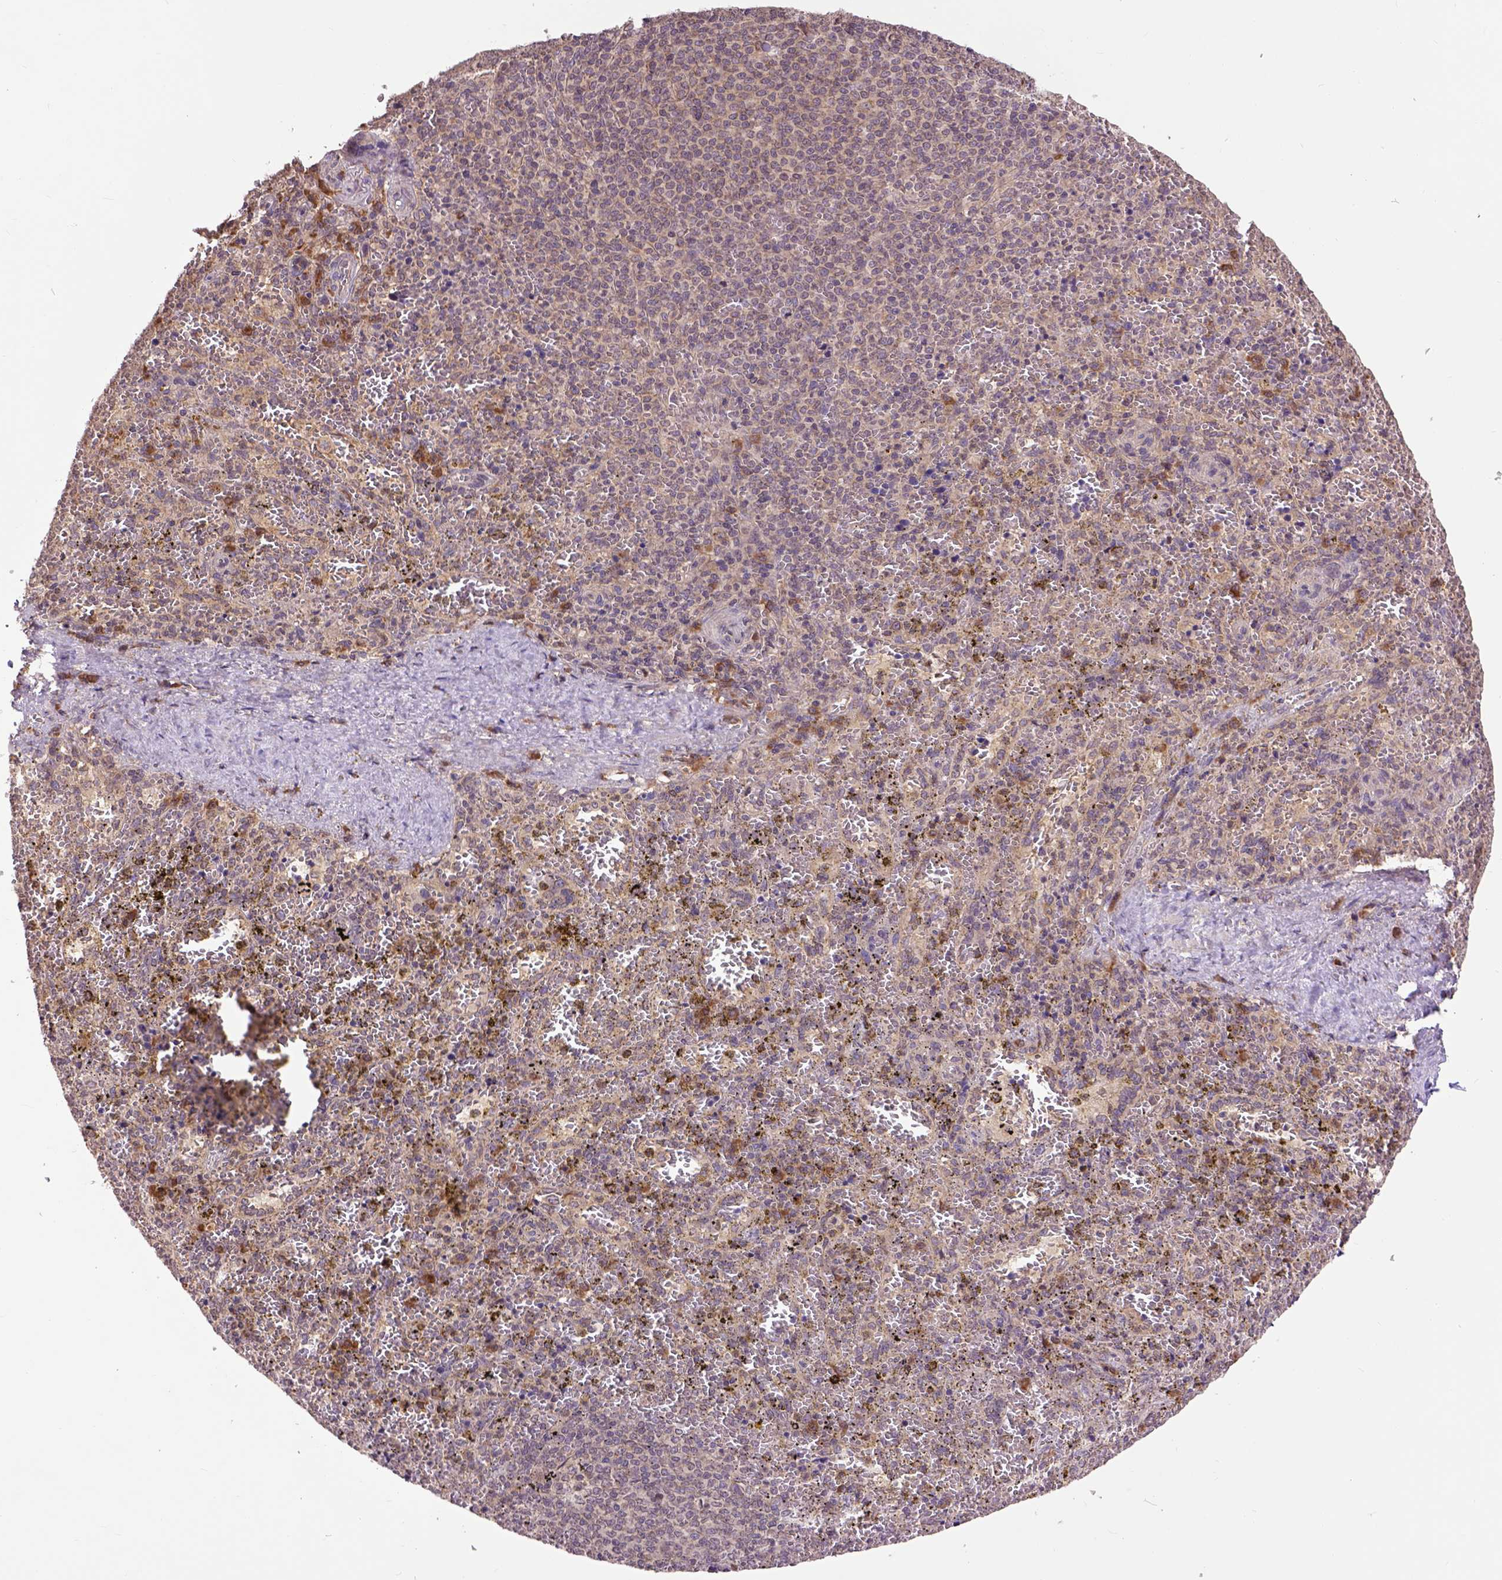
{"staining": {"intensity": "moderate", "quantity": "<25%", "location": "cytoplasmic/membranous"}, "tissue": "spleen", "cell_type": "Cells in red pulp", "image_type": "normal", "snomed": [{"axis": "morphology", "description": "Normal tissue, NOS"}, {"axis": "topography", "description": "Spleen"}], "caption": "Spleen stained with IHC demonstrates moderate cytoplasmic/membranous expression in approximately <25% of cells in red pulp.", "gene": "ARL1", "patient": {"sex": "female", "age": 50}}